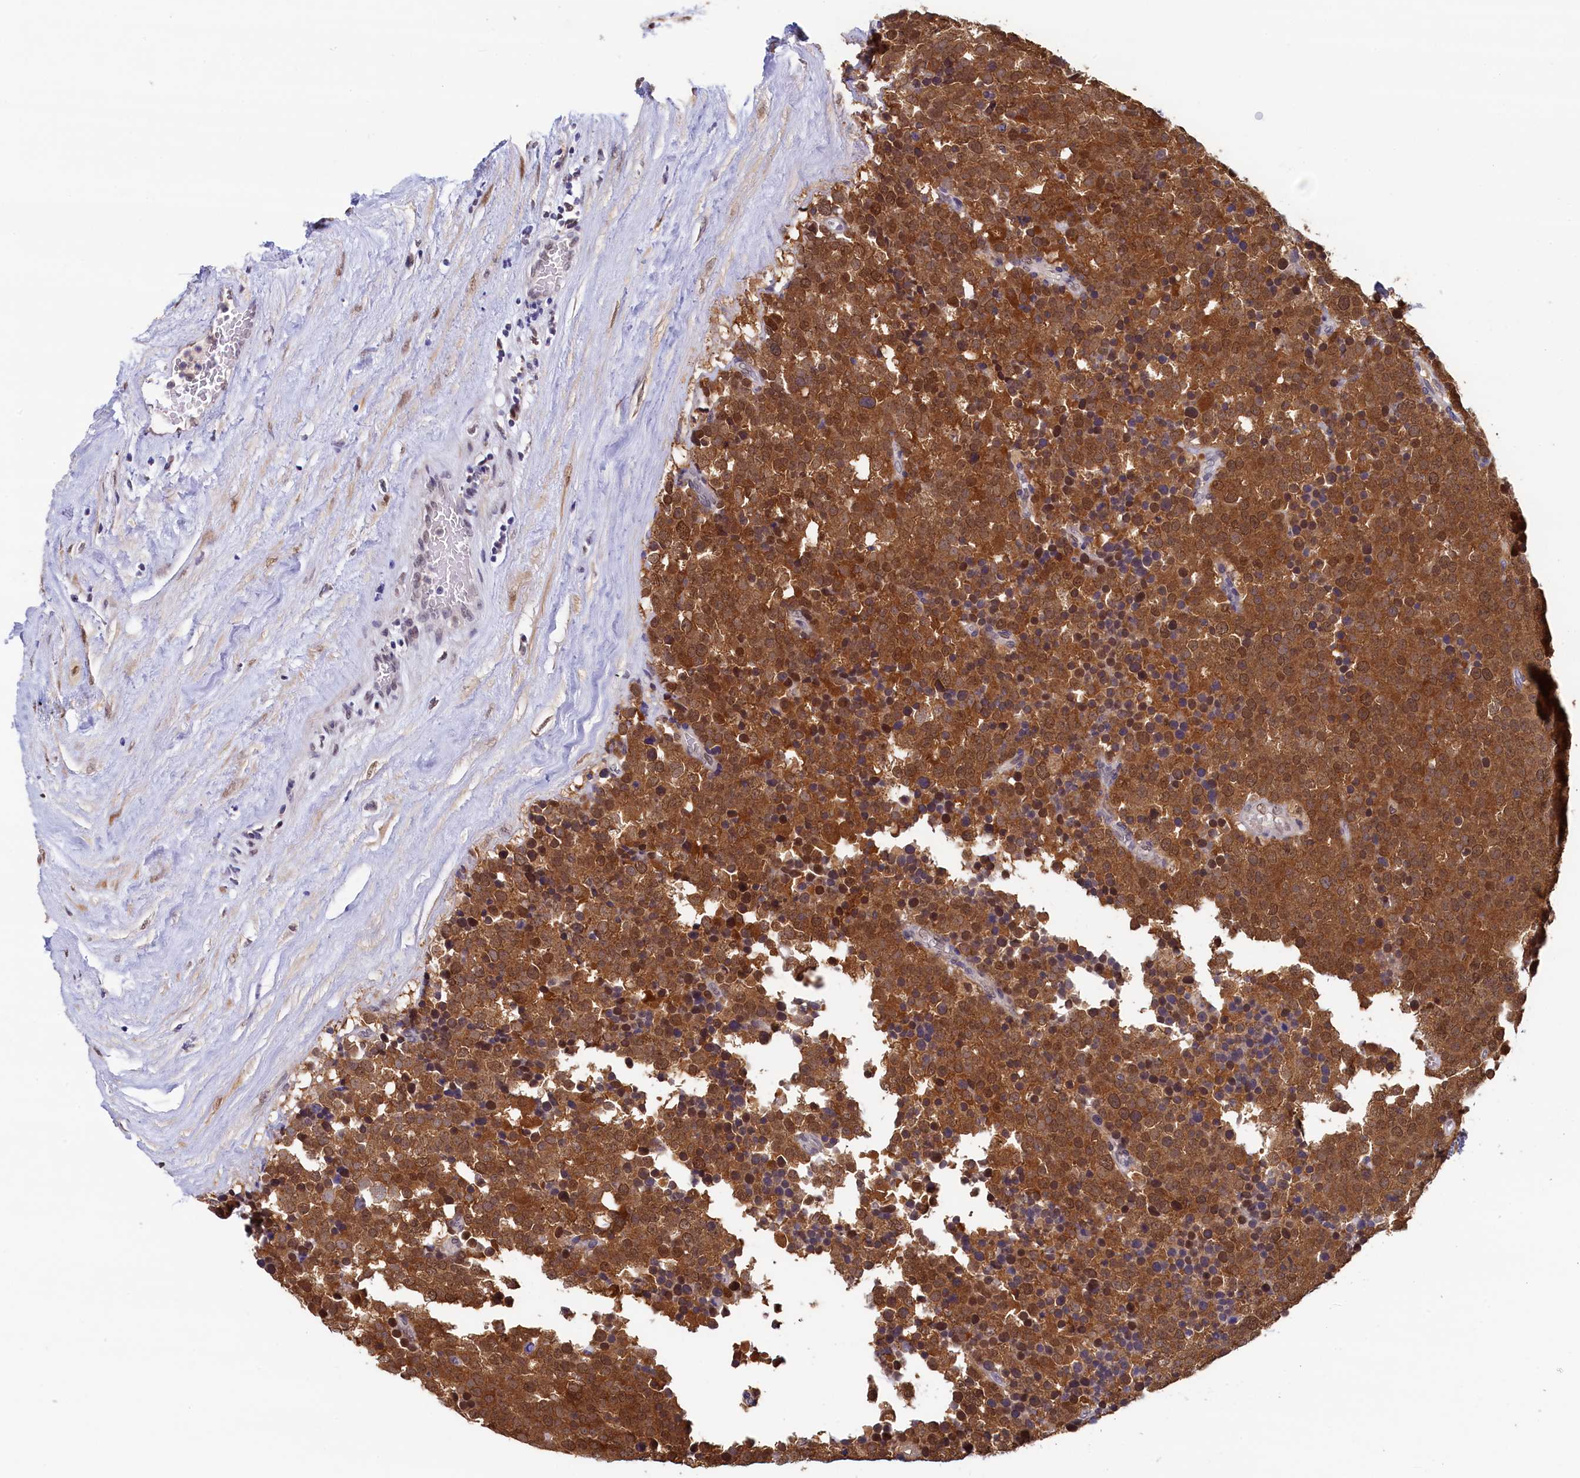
{"staining": {"intensity": "strong", "quantity": ">75%", "location": "cytoplasmic/membranous,nuclear"}, "tissue": "testis cancer", "cell_type": "Tumor cells", "image_type": "cancer", "snomed": [{"axis": "morphology", "description": "Seminoma, NOS"}, {"axis": "topography", "description": "Testis"}], "caption": "Immunohistochemistry image of neoplastic tissue: human seminoma (testis) stained using immunohistochemistry shows high levels of strong protein expression localized specifically in the cytoplasmic/membranous and nuclear of tumor cells, appearing as a cytoplasmic/membranous and nuclear brown color.", "gene": "AHCY", "patient": {"sex": "male", "age": 71}}